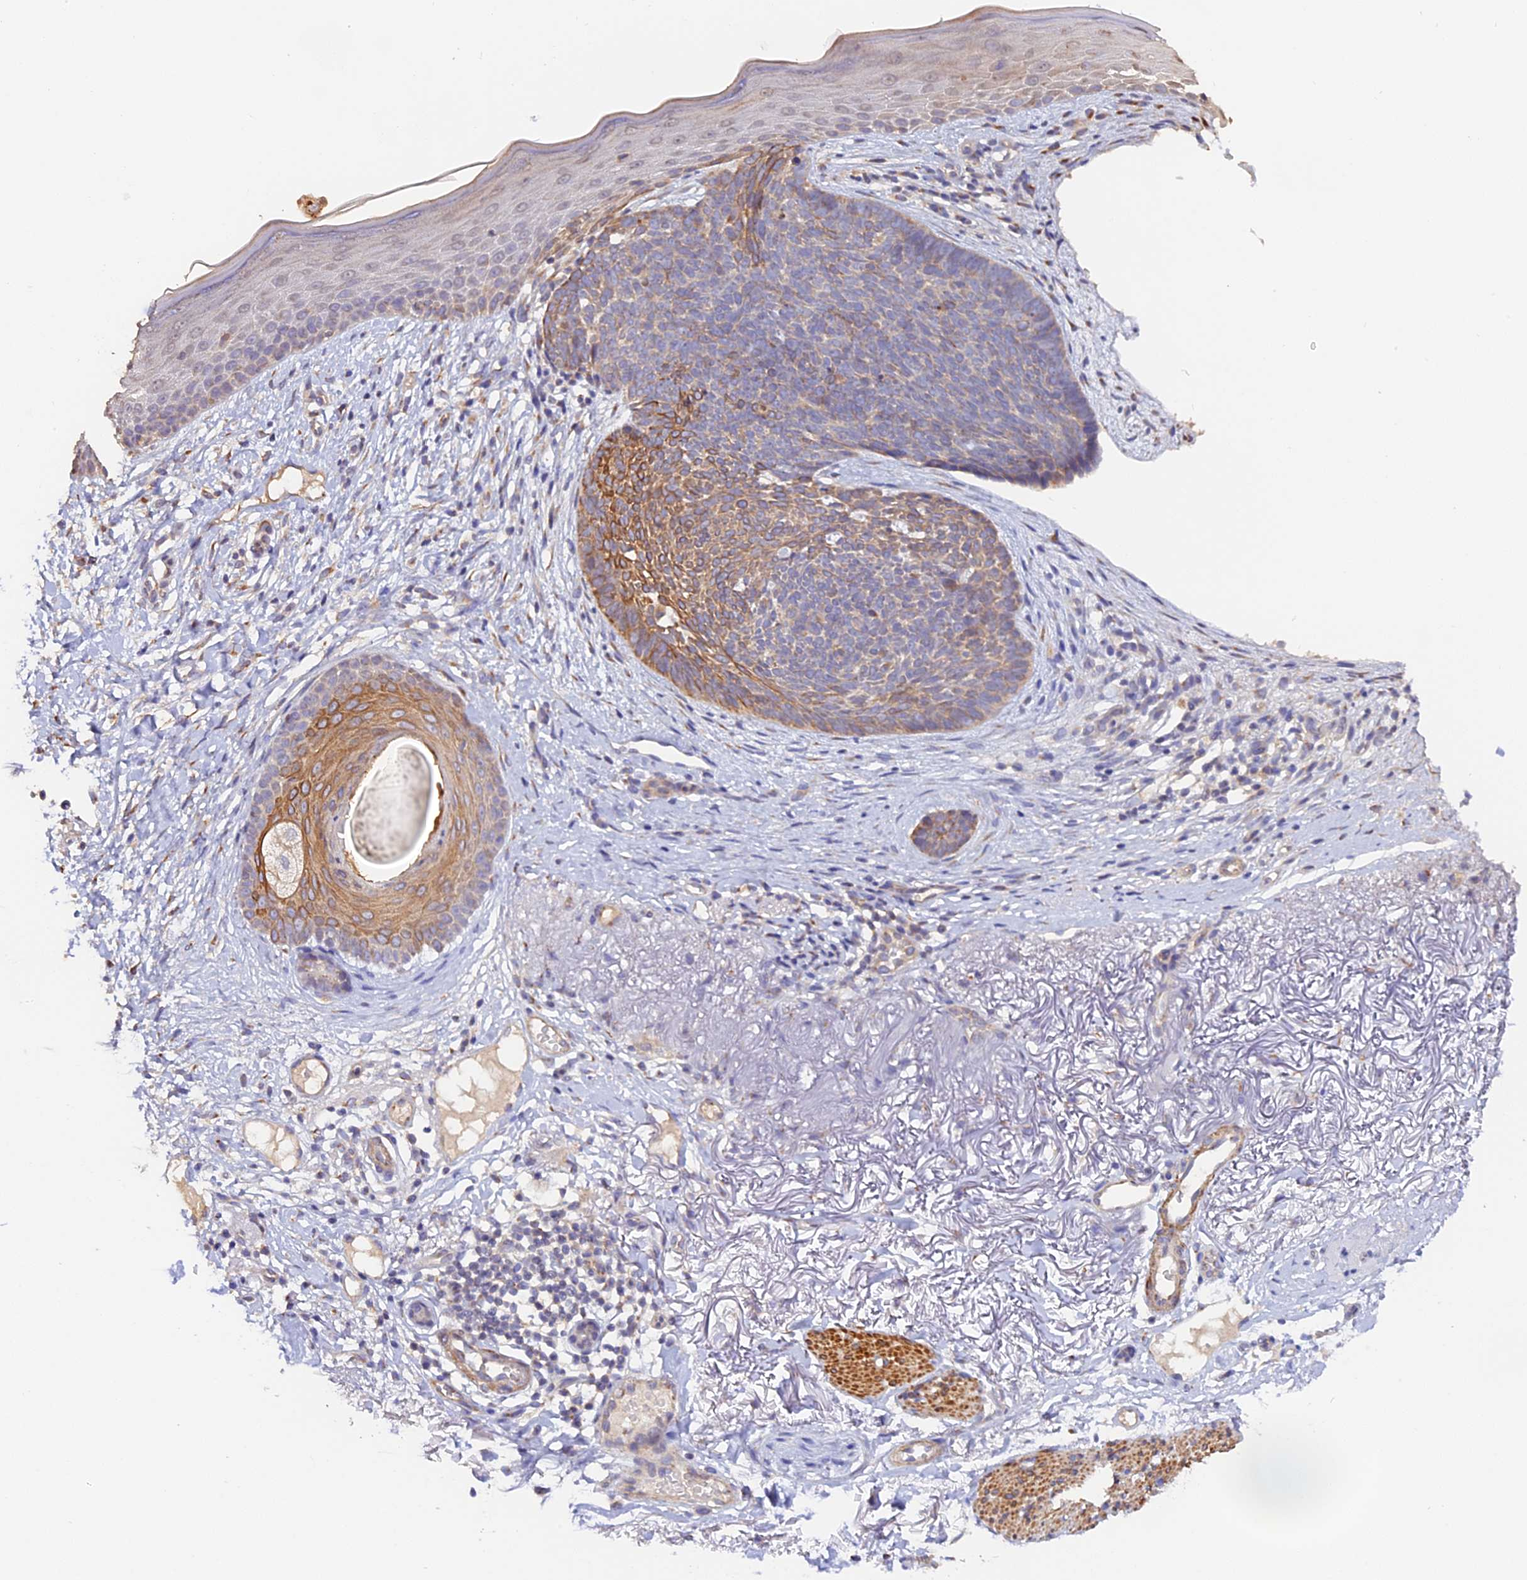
{"staining": {"intensity": "moderate", "quantity": "25%-75%", "location": "cytoplasmic/membranous"}, "tissue": "skin cancer", "cell_type": "Tumor cells", "image_type": "cancer", "snomed": [{"axis": "morphology", "description": "Basal cell carcinoma"}, {"axis": "topography", "description": "Skin"}], "caption": "High-magnification brightfield microscopy of basal cell carcinoma (skin) stained with DAB (brown) and counterstained with hematoxylin (blue). tumor cells exhibit moderate cytoplasmic/membranous expression is appreciated in about25%-75% of cells.", "gene": "TANGO6", "patient": {"sex": "female", "age": 70}}